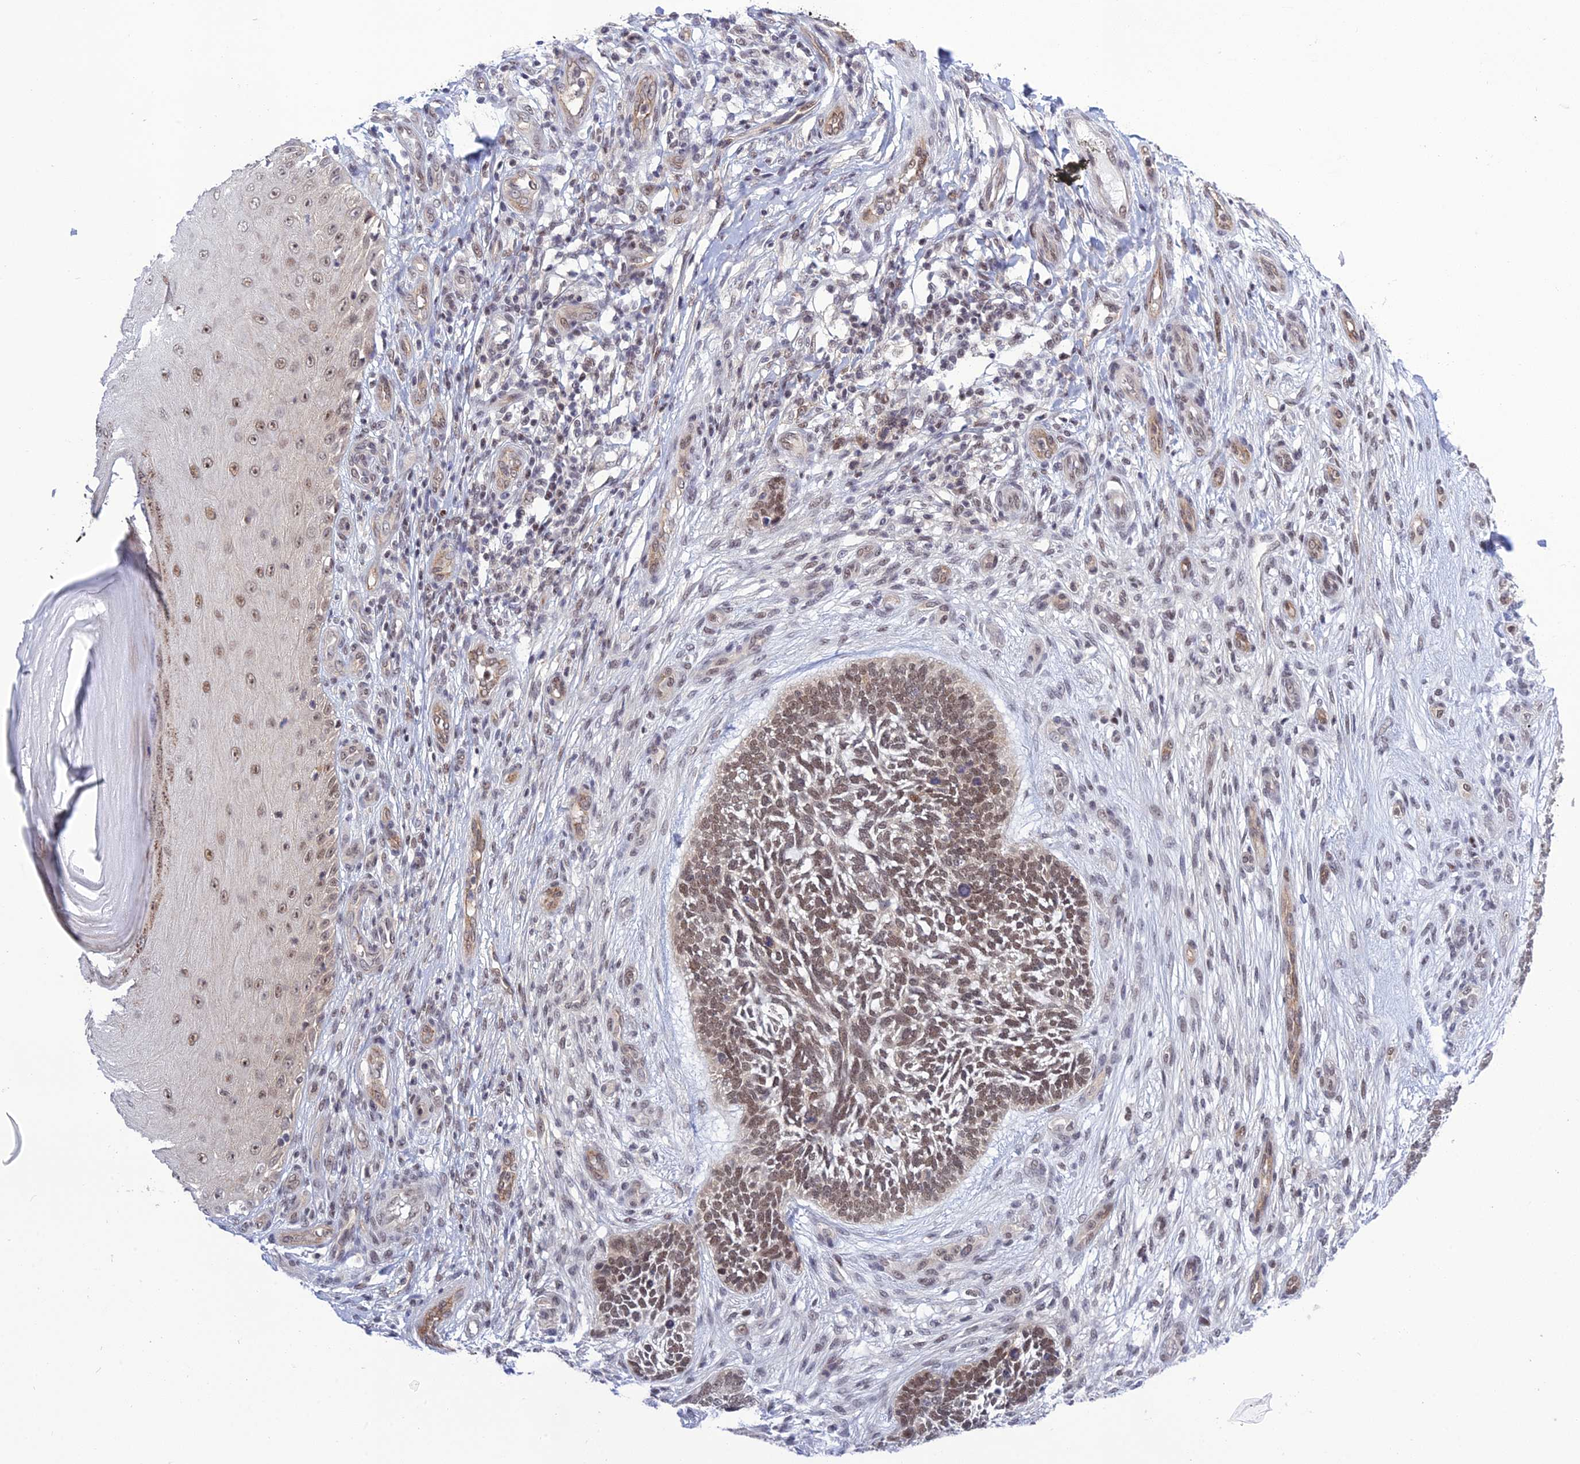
{"staining": {"intensity": "moderate", "quantity": ">75%", "location": "nuclear"}, "tissue": "skin cancer", "cell_type": "Tumor cells", "image_type": "cancer", "snomed": [{"axis": "morphology", "description": "Basal cell carcinoma"}, {"axis": "topography", "description": "Skin"}], "caption": "The image displays staining of basal cell carcinoma (skin), revealing moderate nuclear protein positivity (brown color) within tumor cells.", "gene": "TCEA1", "patient": {"sex": "male", "age": 88}}